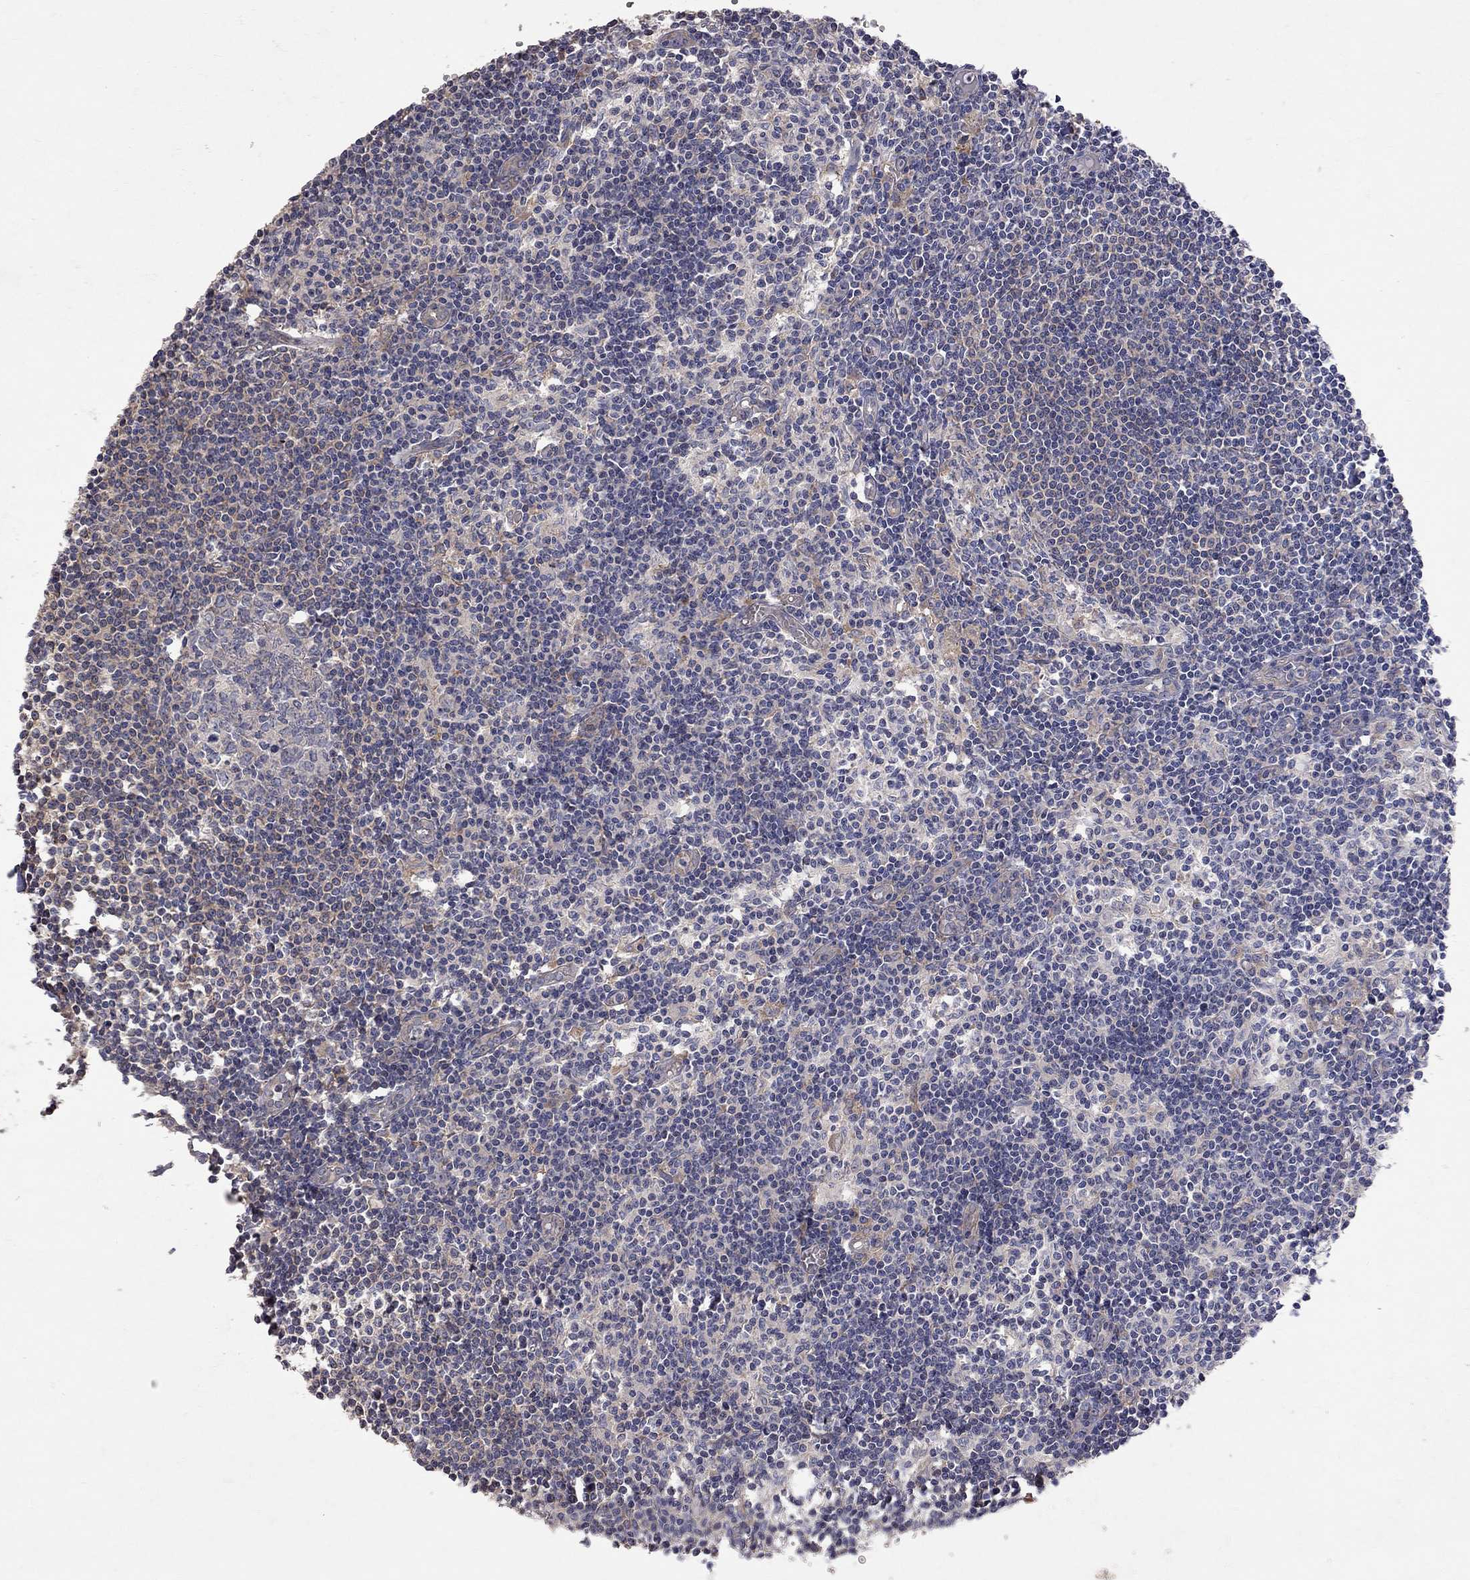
{"staining": {"intensity": "negative", "quantity": "none", "location": "none"}, "tissue": "lymph node", "cell_type": "Germinal center cells", "image_type": "normal", "snomed": [{"axis": "morphology", "description": "Normal tissue, NOS"}, {"axis": "topography", "description": "Lymph node"}], "caption": "The micrograph shows no significant positivity in germinal center cells of lymph node.", "gene": "ABI3", "patient": {"sex": "male", "age": 59}}